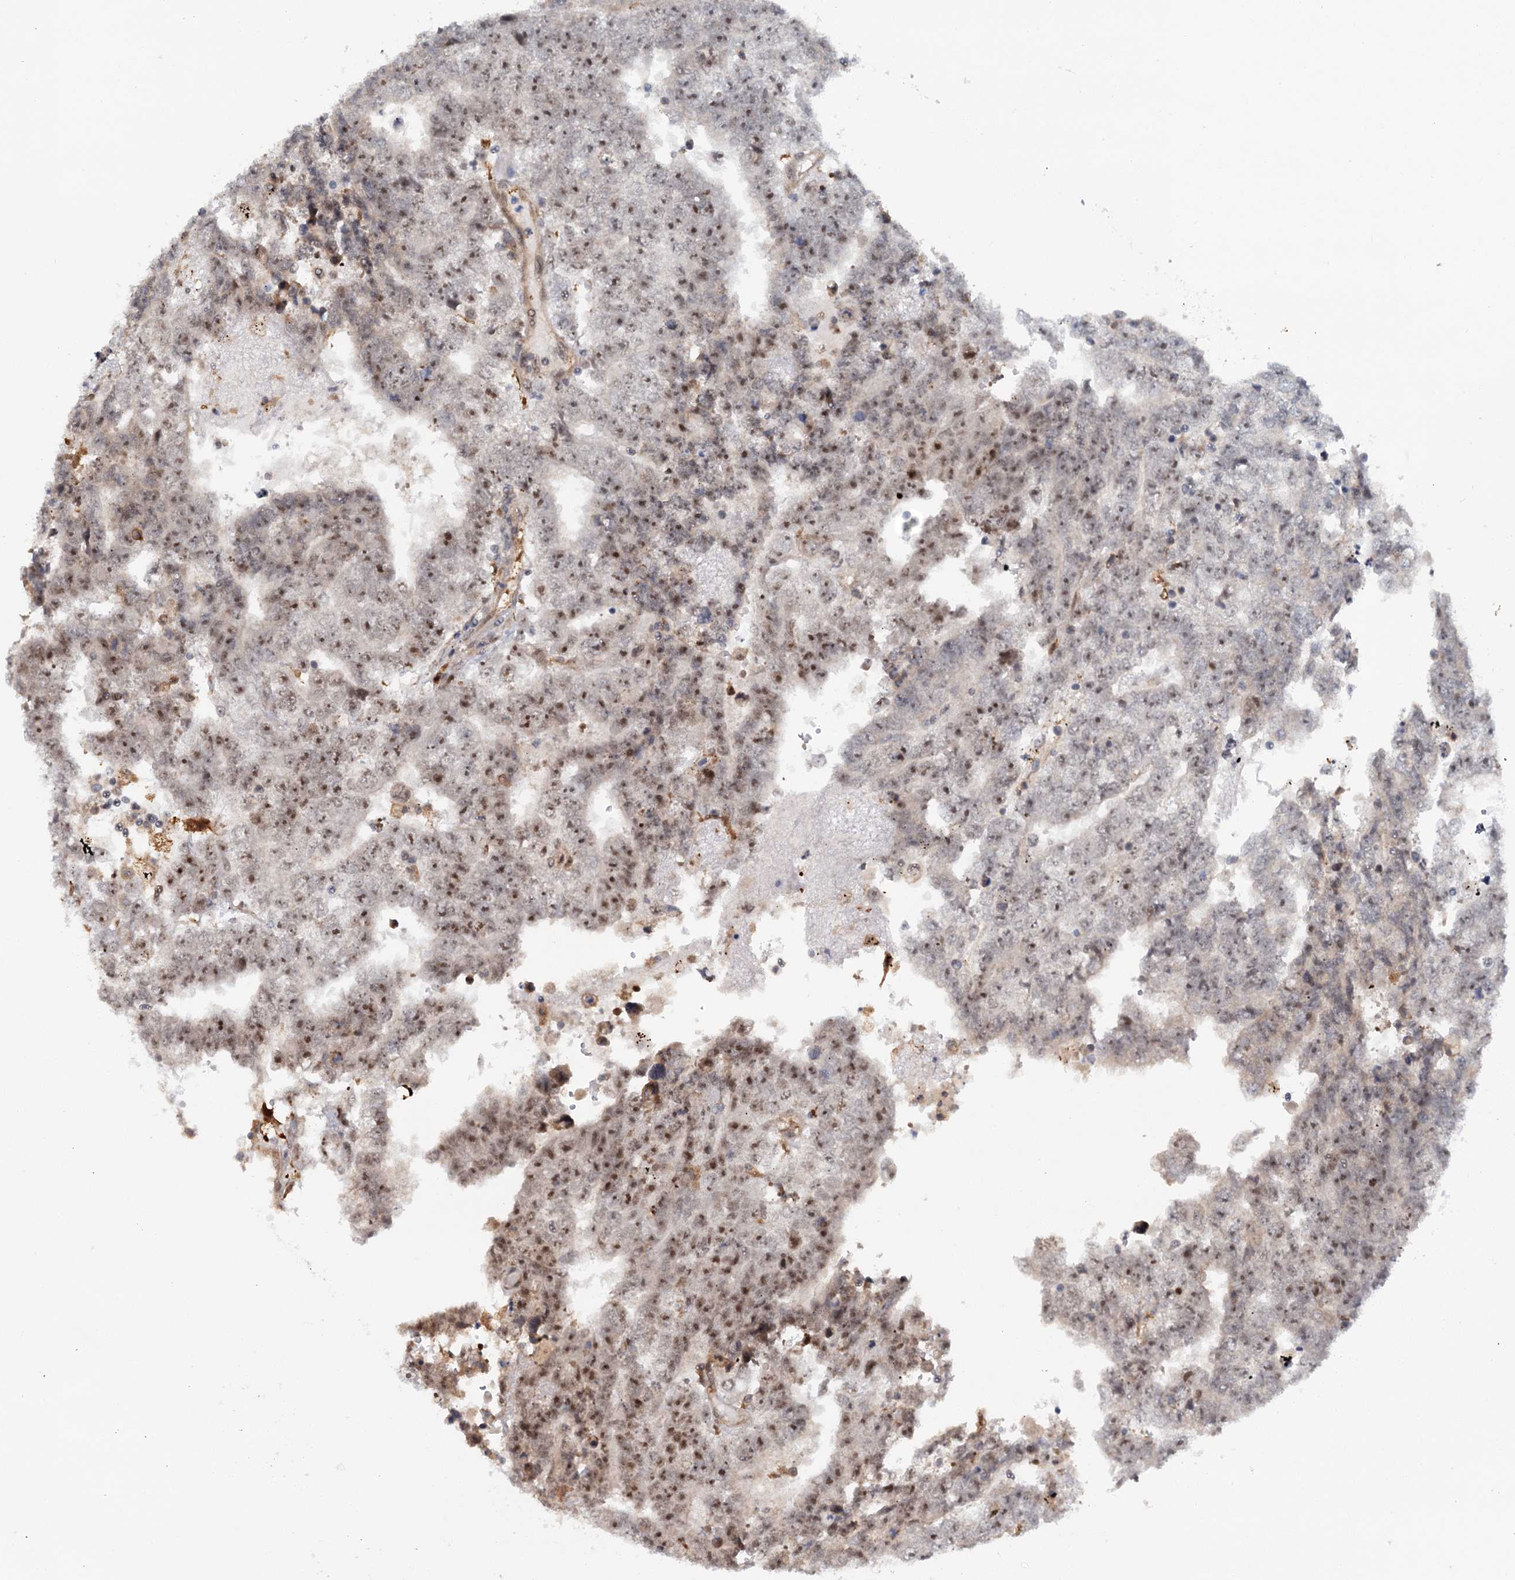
{"staining": {"intensity": "moderate", "quantity": "25%-75%", "location": "nuclear"}, "tissue": "testis cancer", "cell_type": "Tumor cells", "image_type": "cancer", "snomed": [{"axis": "morphology", "description": "Carcinoma, Embryonal, NOS"}, {"axis": "topography", "description": "Testis"}], "caption": "Immunohistochemical staining of human testis cancer shows medium levels of moderate nuclear protein staining in approximately 25%-75% of tumor cells.", "gene": "C1D", "patient": {"sex": "male", "age": 25}}